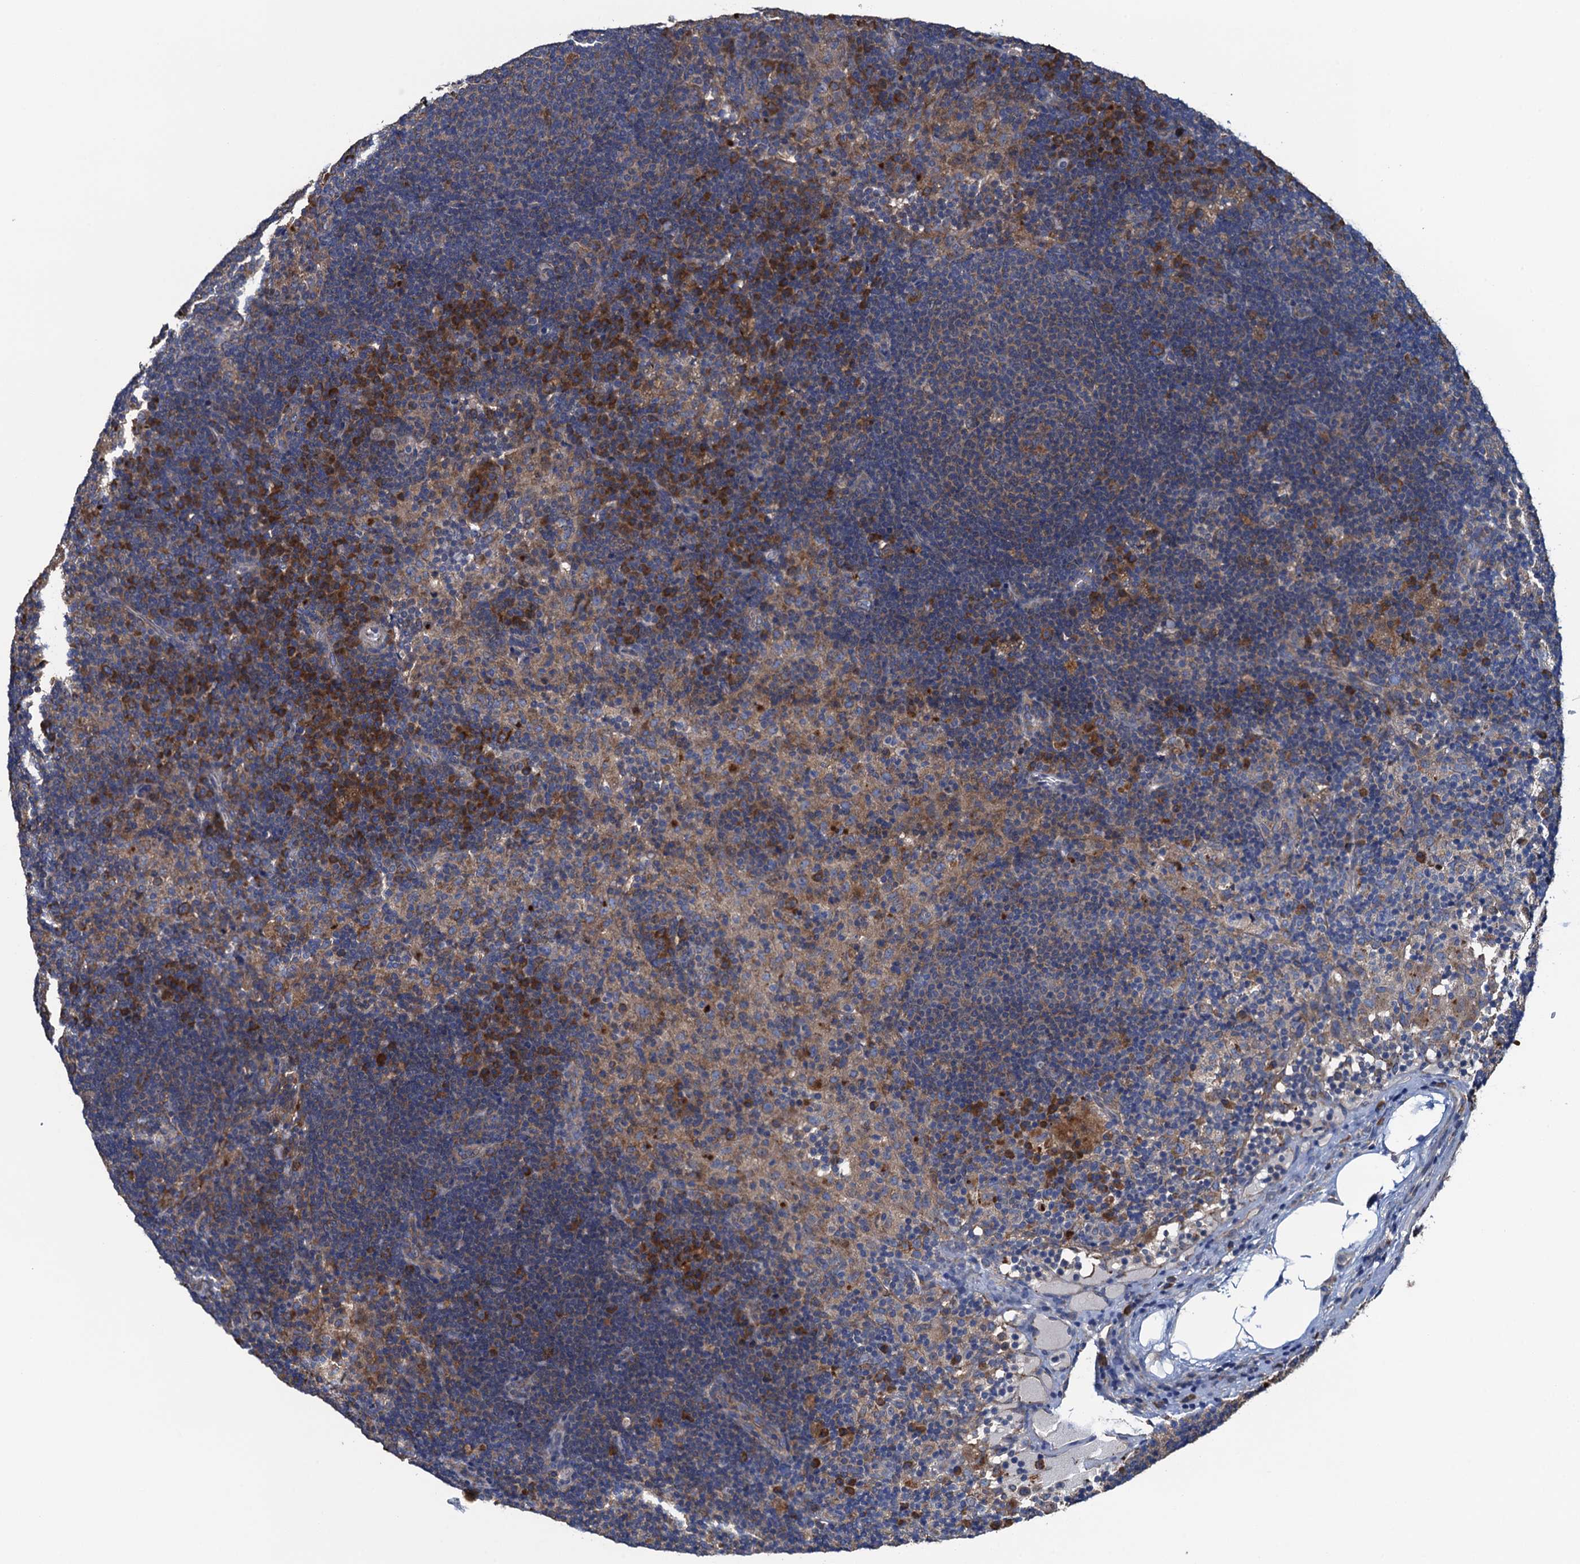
{"staining": {"intensity": "weak", "quantity": "25%-75%", "location": "cytoplasmic/membranous"}, "tissue": "lymph node", "cell_type": "Germinal center cells", "image_type": "normal", "snomed": [{"axis": "morphology", "description": "Normal tissue, NOS"}, {"axis": "topography", "description": "Lymph node"}], "caption": "A photomicrograph of lymph node stained for a protein shows weak cytoplasmic/membranous brown staining in germinal center cells.", "gene": "ADCY9", "patient": {"sex": "female", "age": 70}}